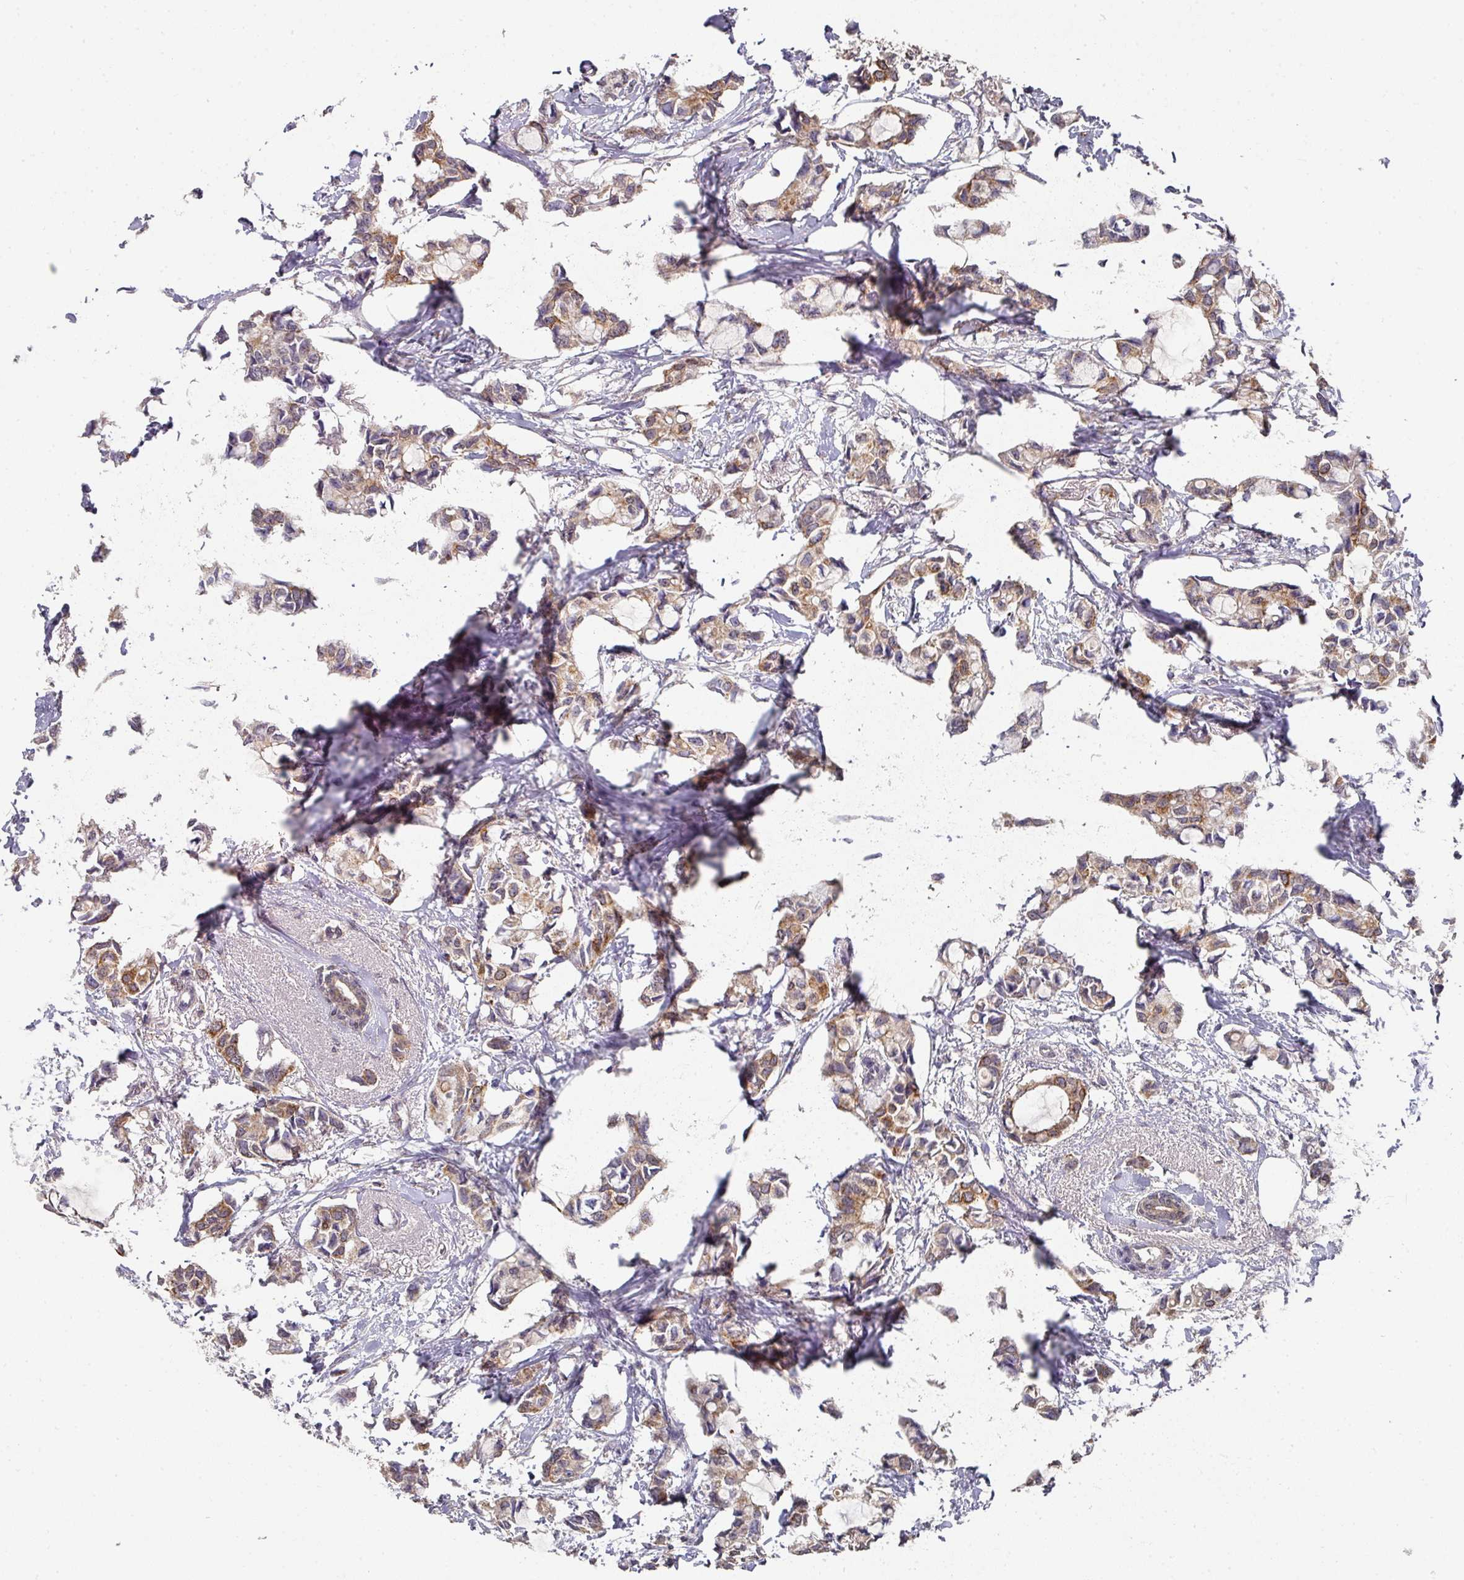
{"staining": {"intensity": "moderate", "quantity": ">75%", "location": "cytoplasmic/membranous"}, "tissue": "breast cancer", "cell_type": "Tumor cells", "image_type": "cancer", "snomed": [{"axis": "morphology", "description": "Duct carcinoma"}, {"axis": "topography", "description": "Breast"}], "caption": "Breast cancer (intraductal carcinoma) stained for a protein (brown) displays moderate cytoplasmic/membranous positive staining in about >75% of tumor cells.", "gene": "EXTL3", "patient": {"sex": "female", "age": 73}}